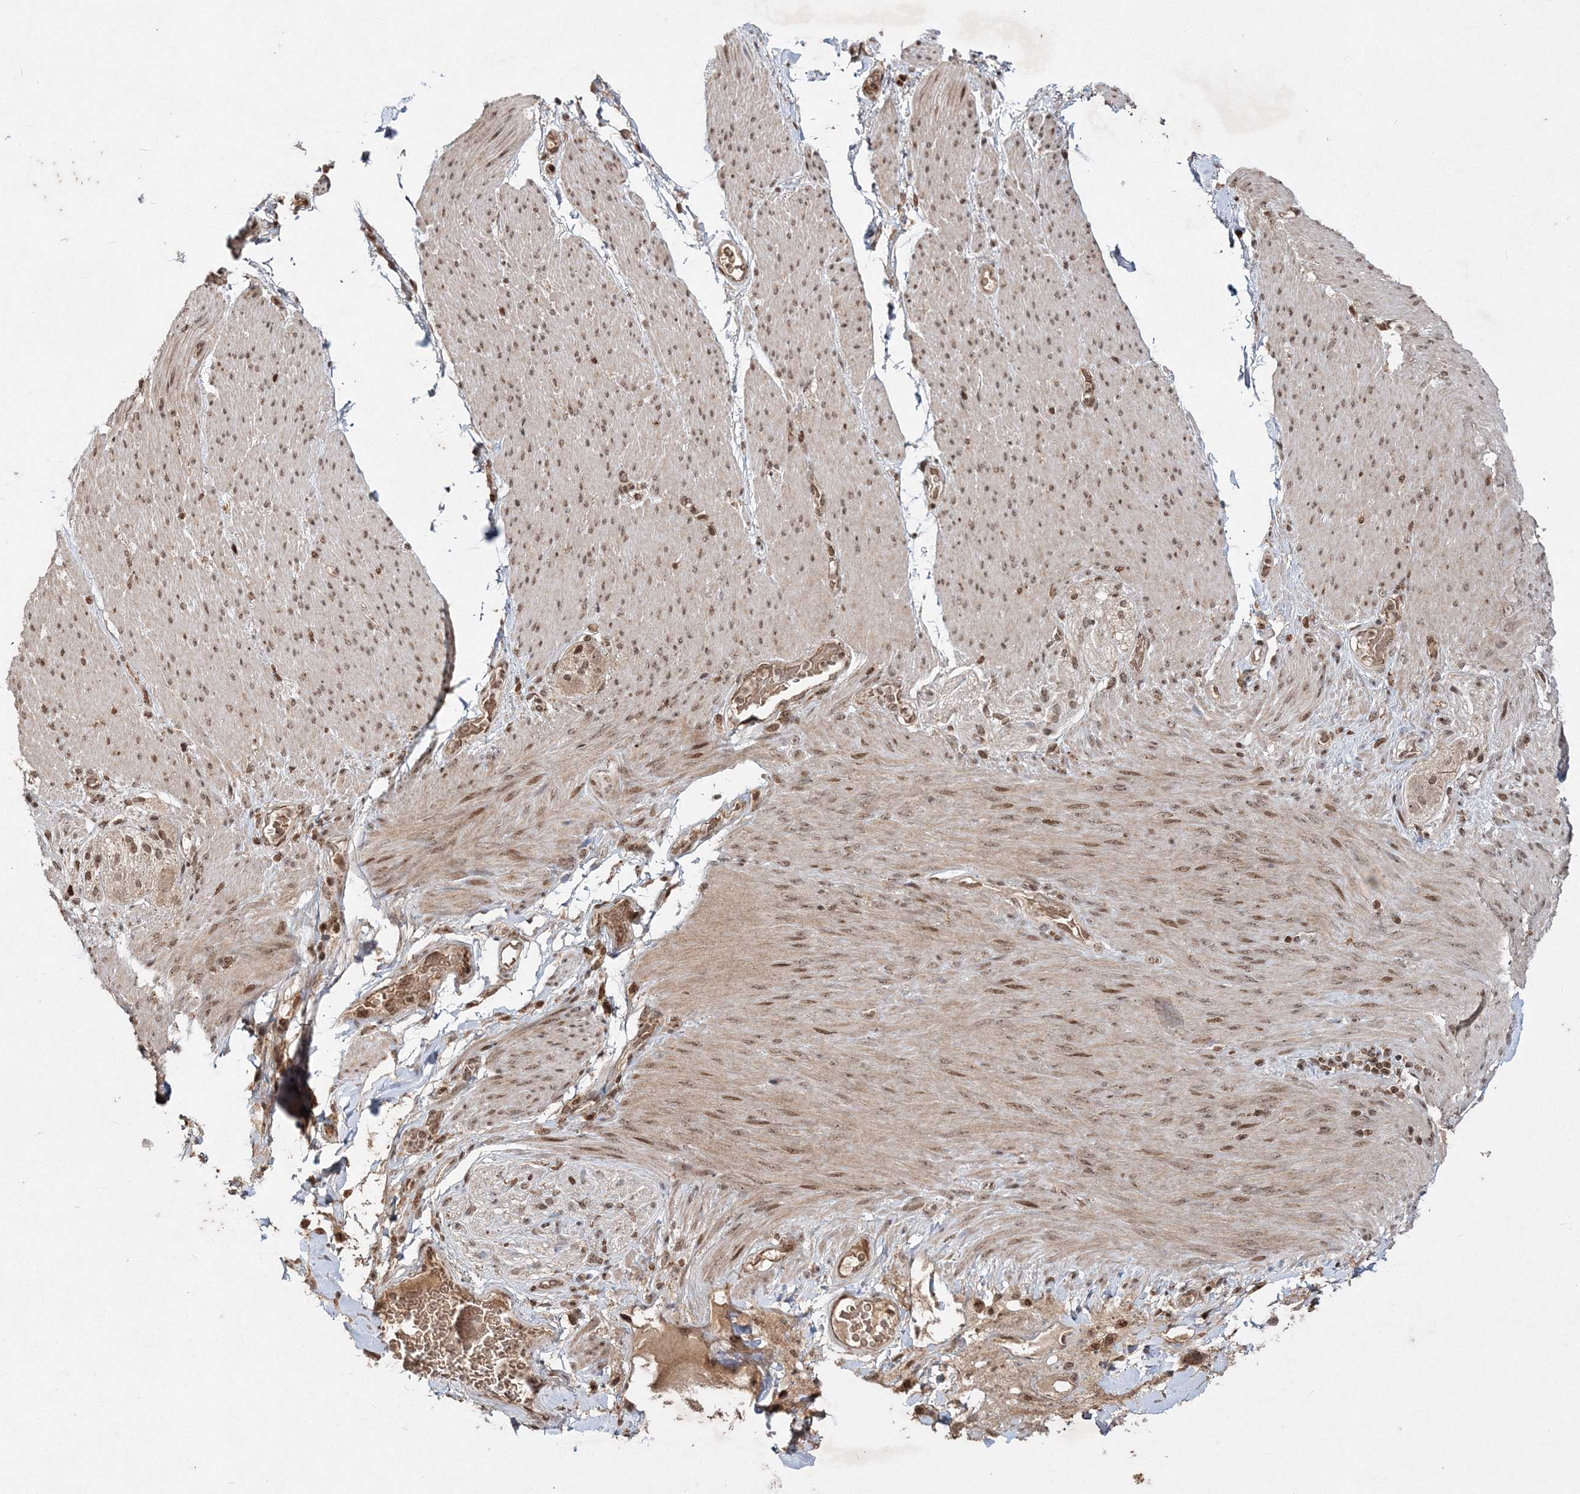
{"staining": {"intensity": "moderate", "quantity": ">75%", "location": "cytoplasmic/membranous,nuclear"}, "tissue": "adipose tissue", "cell_type": "Adipocytes", "image_type": "normal", "snomed": [{"axis": "morphology", "description": "Normal tissue, NOS"}, {"axis": "topography", "description": "Colon"}, {"axis": "topography", "description": "Peripheral nerve tissue"}], "caption": "IHC histopathology image of benign adipose tissue: adipose tissue stained using immunohistochemistry reveals medium levels of moderate protein expression localized specifically in the cytoplasmic/membranous,nuclear of adipocytes, appearing as a cytoplasmic/membranous,nuclear brown color.", "gene": "CARM1", "patient": {"sex": "female", "age": 61}}